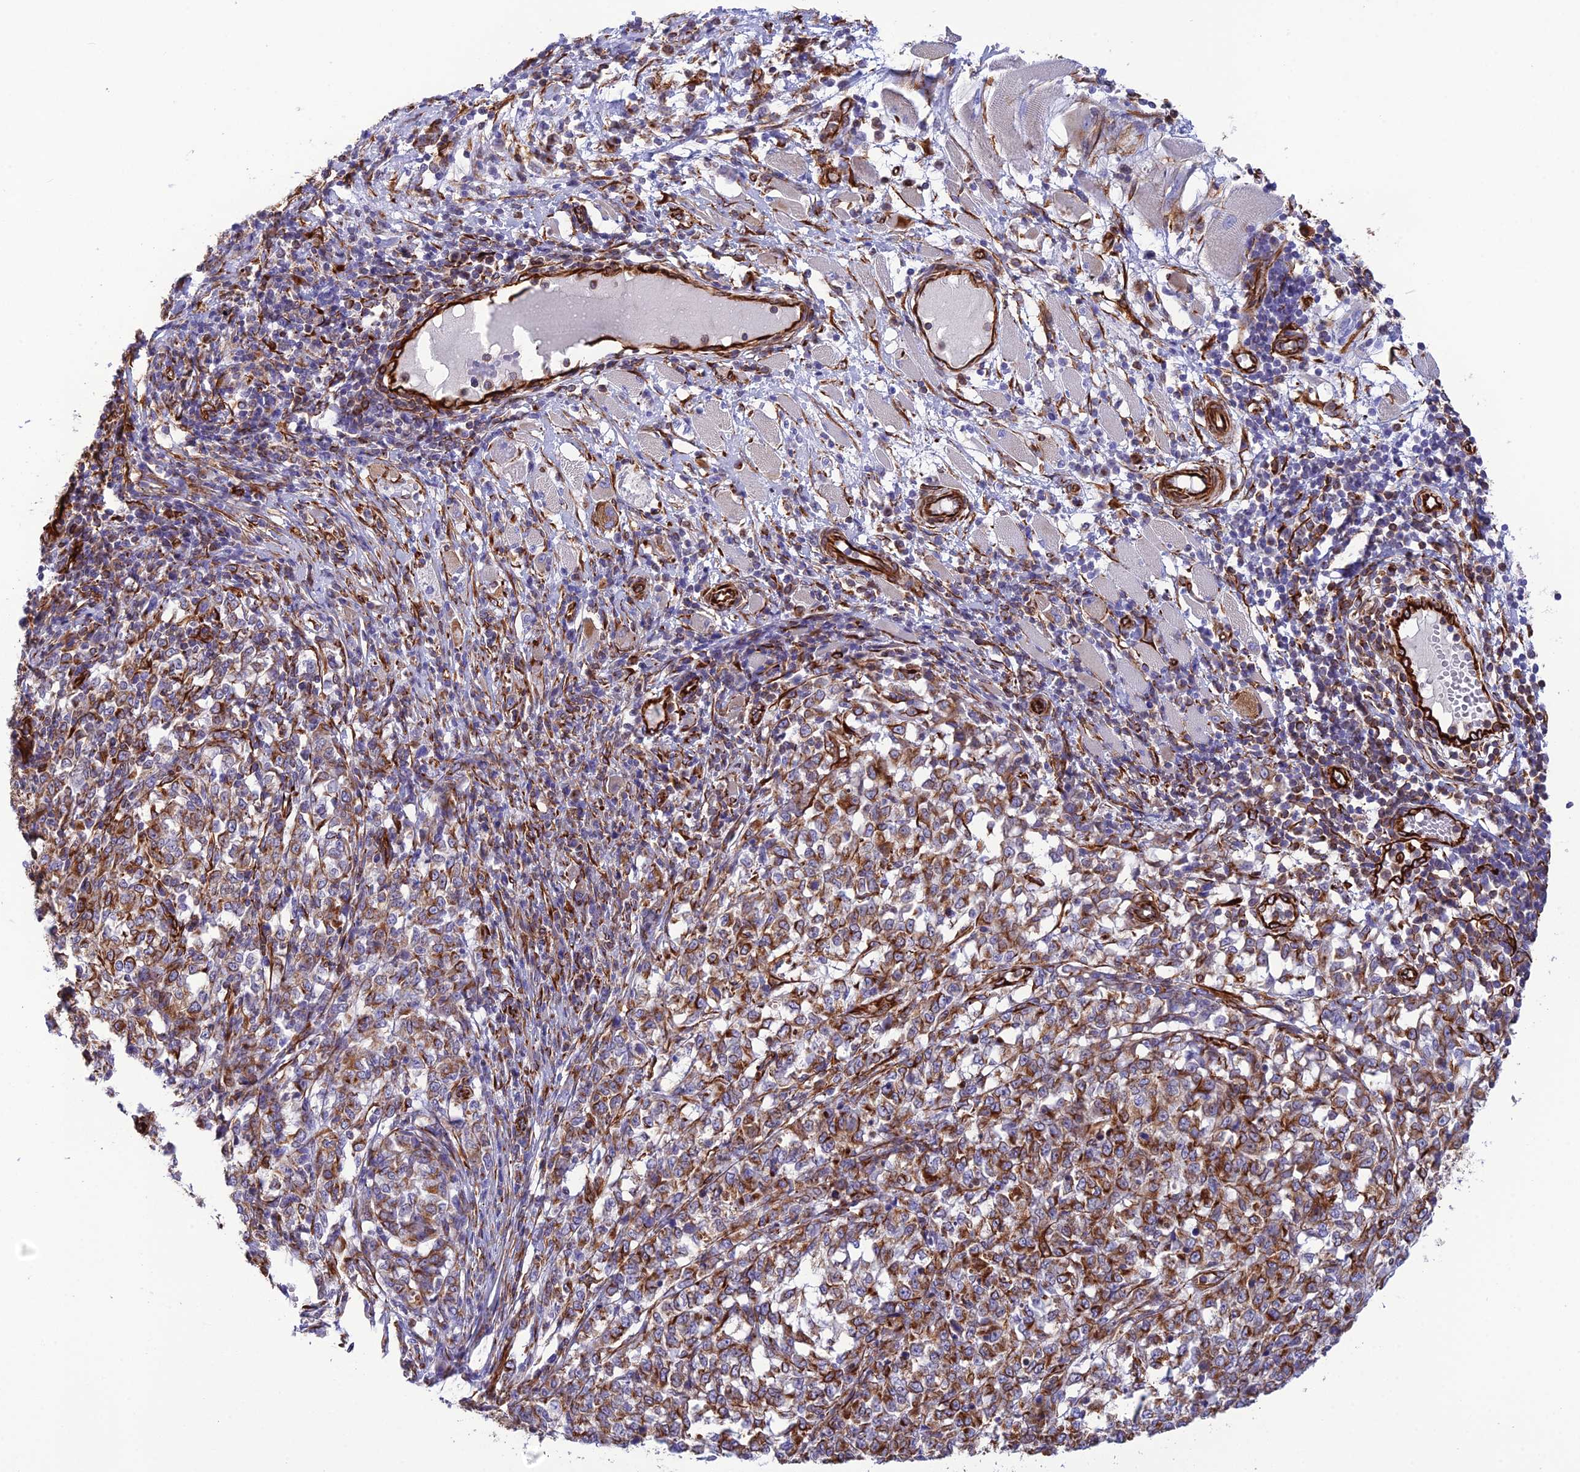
{"staining": {"intensity": "strong", "quantity": "25%-75%", "location": "cytoplasmic/membranous"}, "tissue": "melanoma", "cell_type": "Tumor cells", "image_type": "cancer", "snomed": [{"axis": "morphology", "description": "Malignant melanoma, NOS"}, {"axis": "topography", "description": "Skin"}], "caption": "Immunohistochemical staining of malignant melanoma reveals strong cytoplasmic/membranous protein positivity in about 25%-75% of tumor cells.", "gene": "FBXL20", "patient": {"sex": "female", "age": 72}}